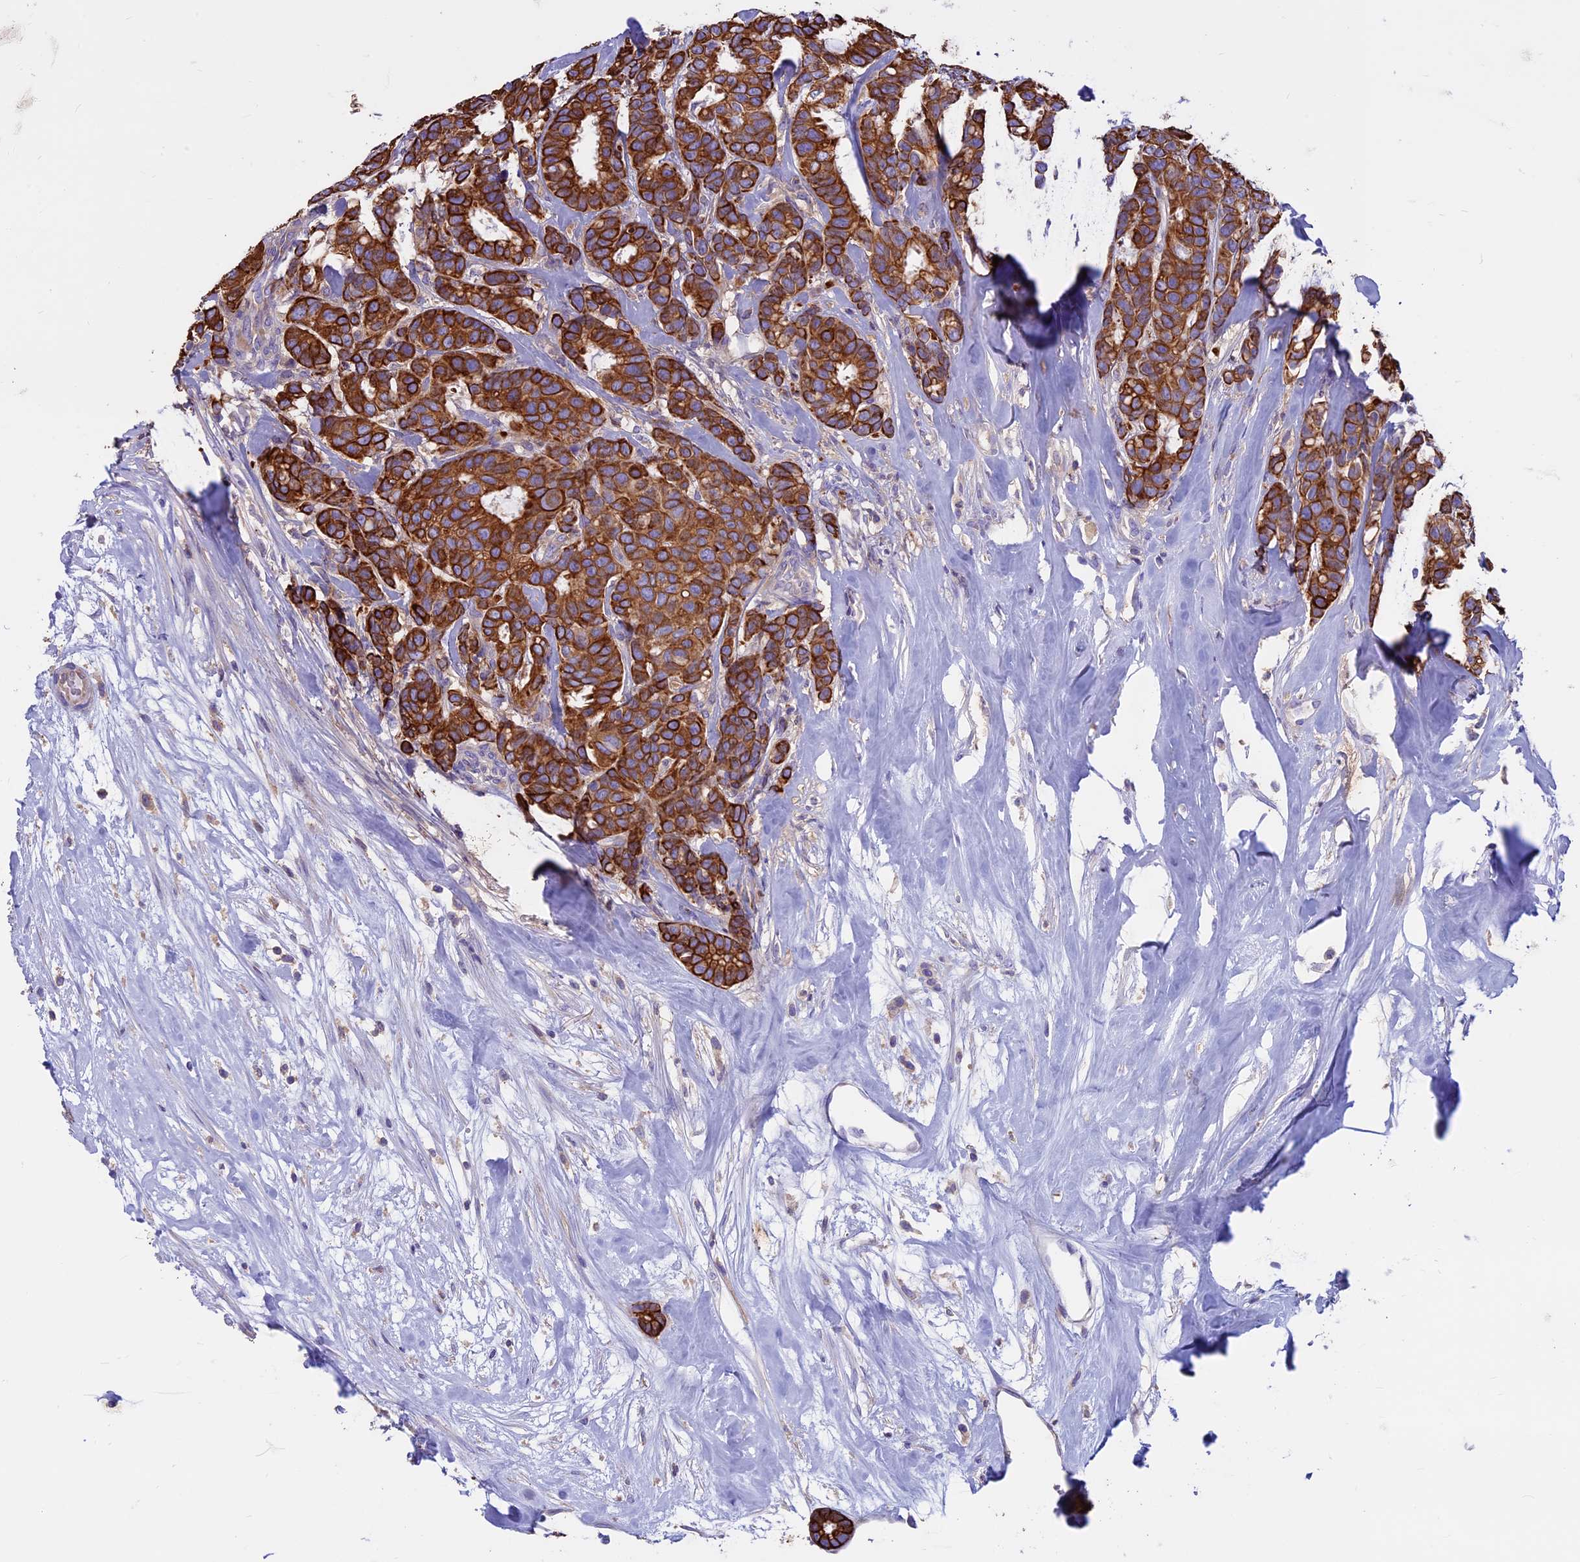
{"staining": {"intensity": "strong", "quantity": ">75%", "location": "cytoplasmic/membranous"}, "tissue": "breast cancer", "cell_type": "Tumor cells", "image_type": "cancer", "snomed": [{"axis": "morphology", "description": "Duct carcinoma"}, {"axis": "topography", "description": "Breast"}], "caption": "An IHC image of tumor tissue is shown. Protein staining in brown shows strong cytoplasmic/membranous positivity in breast invasive ductal carcinoma within tumor cells.", "gene": "CDAN1", "patient": {"sex": "female", "age": 87}}